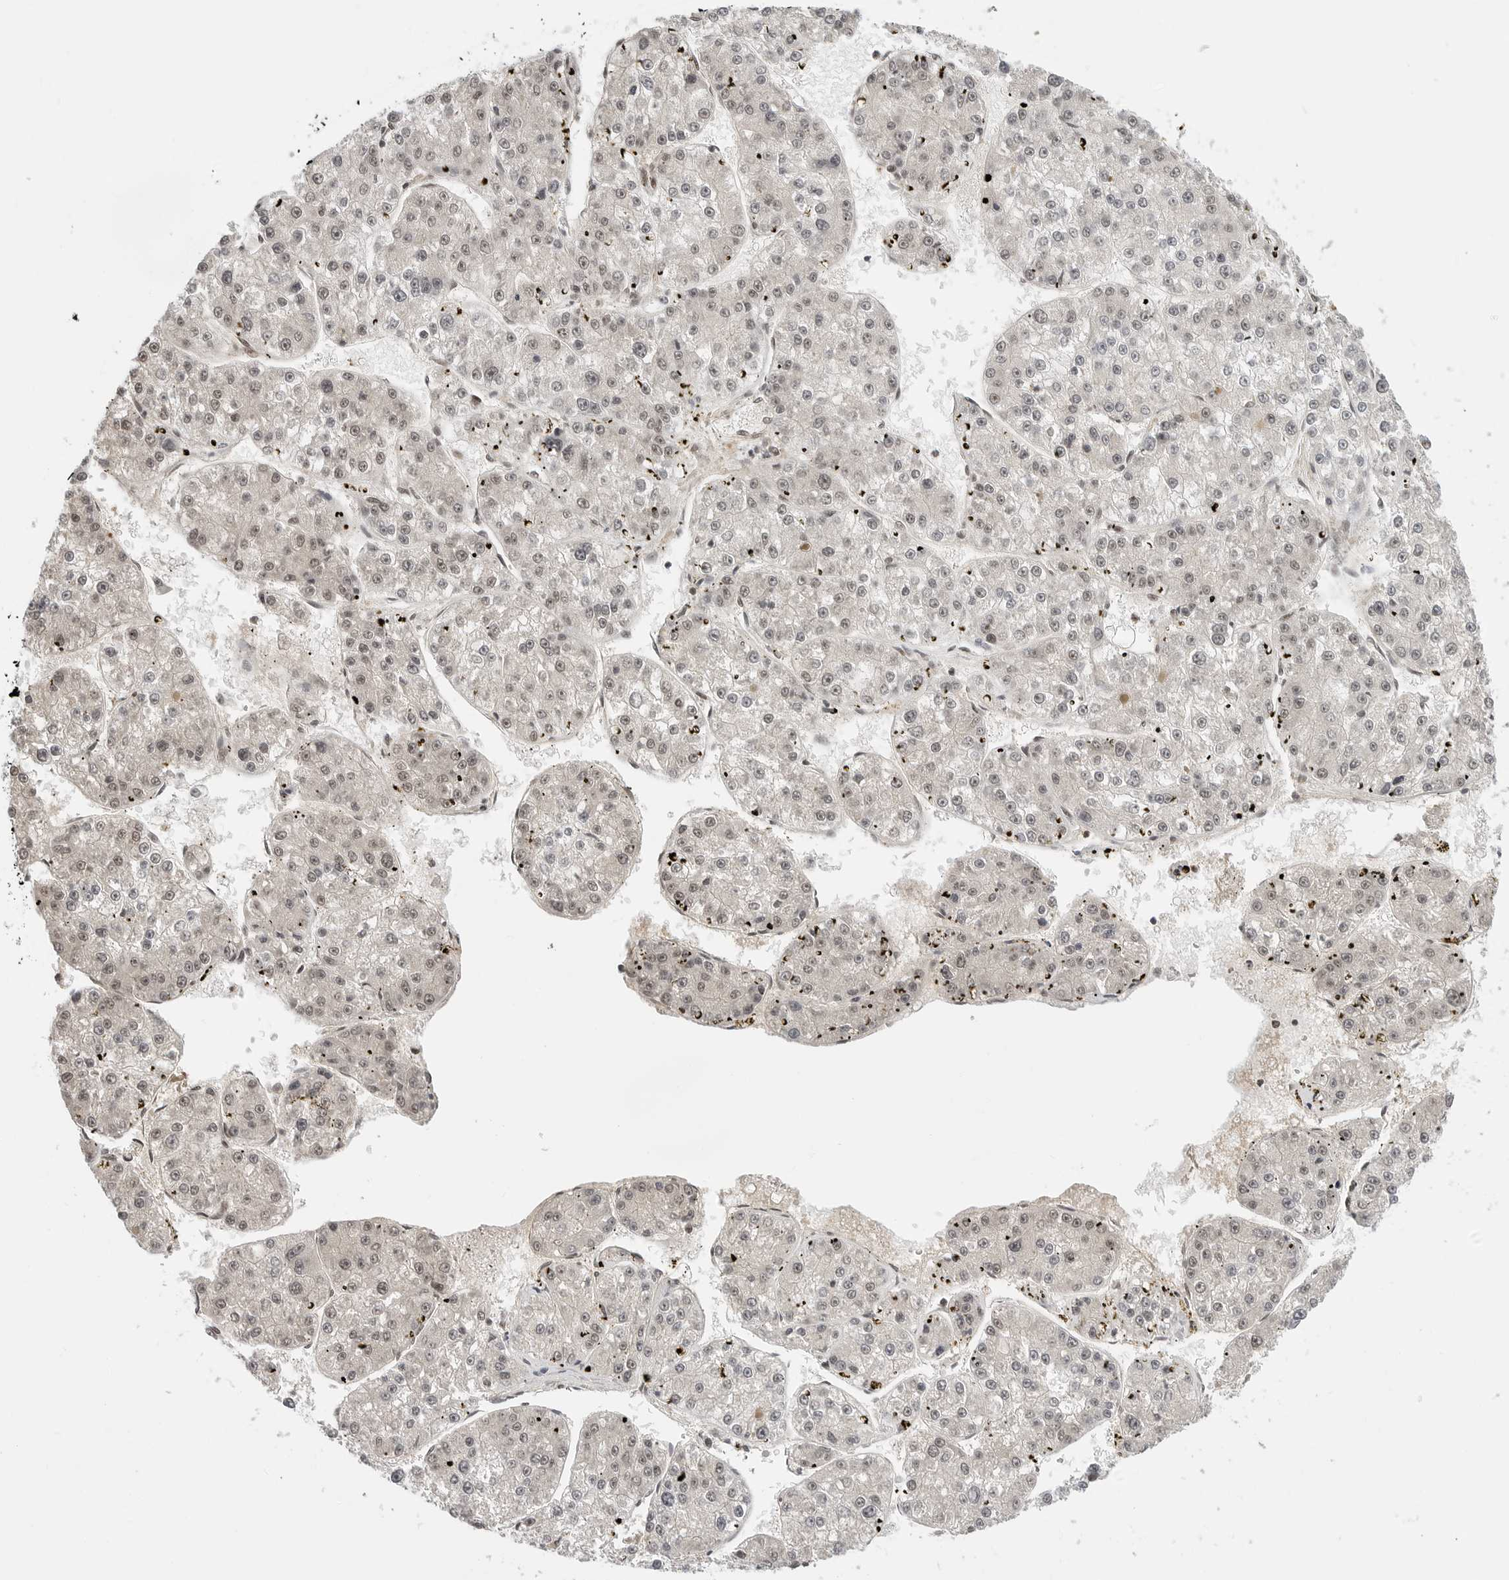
{"staining": {"intensity": "weak", "quantity": ">75%", "location": "nuclear"}, "tissue": "liver cancer", "cell_type": "Tumor cells", "image_type": "cancer", "snomed": [{"axis": "morphology", "description": "Carcinoma, Hepatocellular, NOS"}, {"axis": "topography", "description": "Liver"}], "caption": "The immunohistochemical stain highlights weak nuclear positivity in tumor cells of liver cancer (hepatocellular carcinoma) tissue. The staining was performed using DAB to visualize the protein expression in brown, while the nuclei were stained in blue with hematoxylin (Magnification: 20x).", "gene": "C8orf33", "patient": {"sex": "female", "age": 73}}